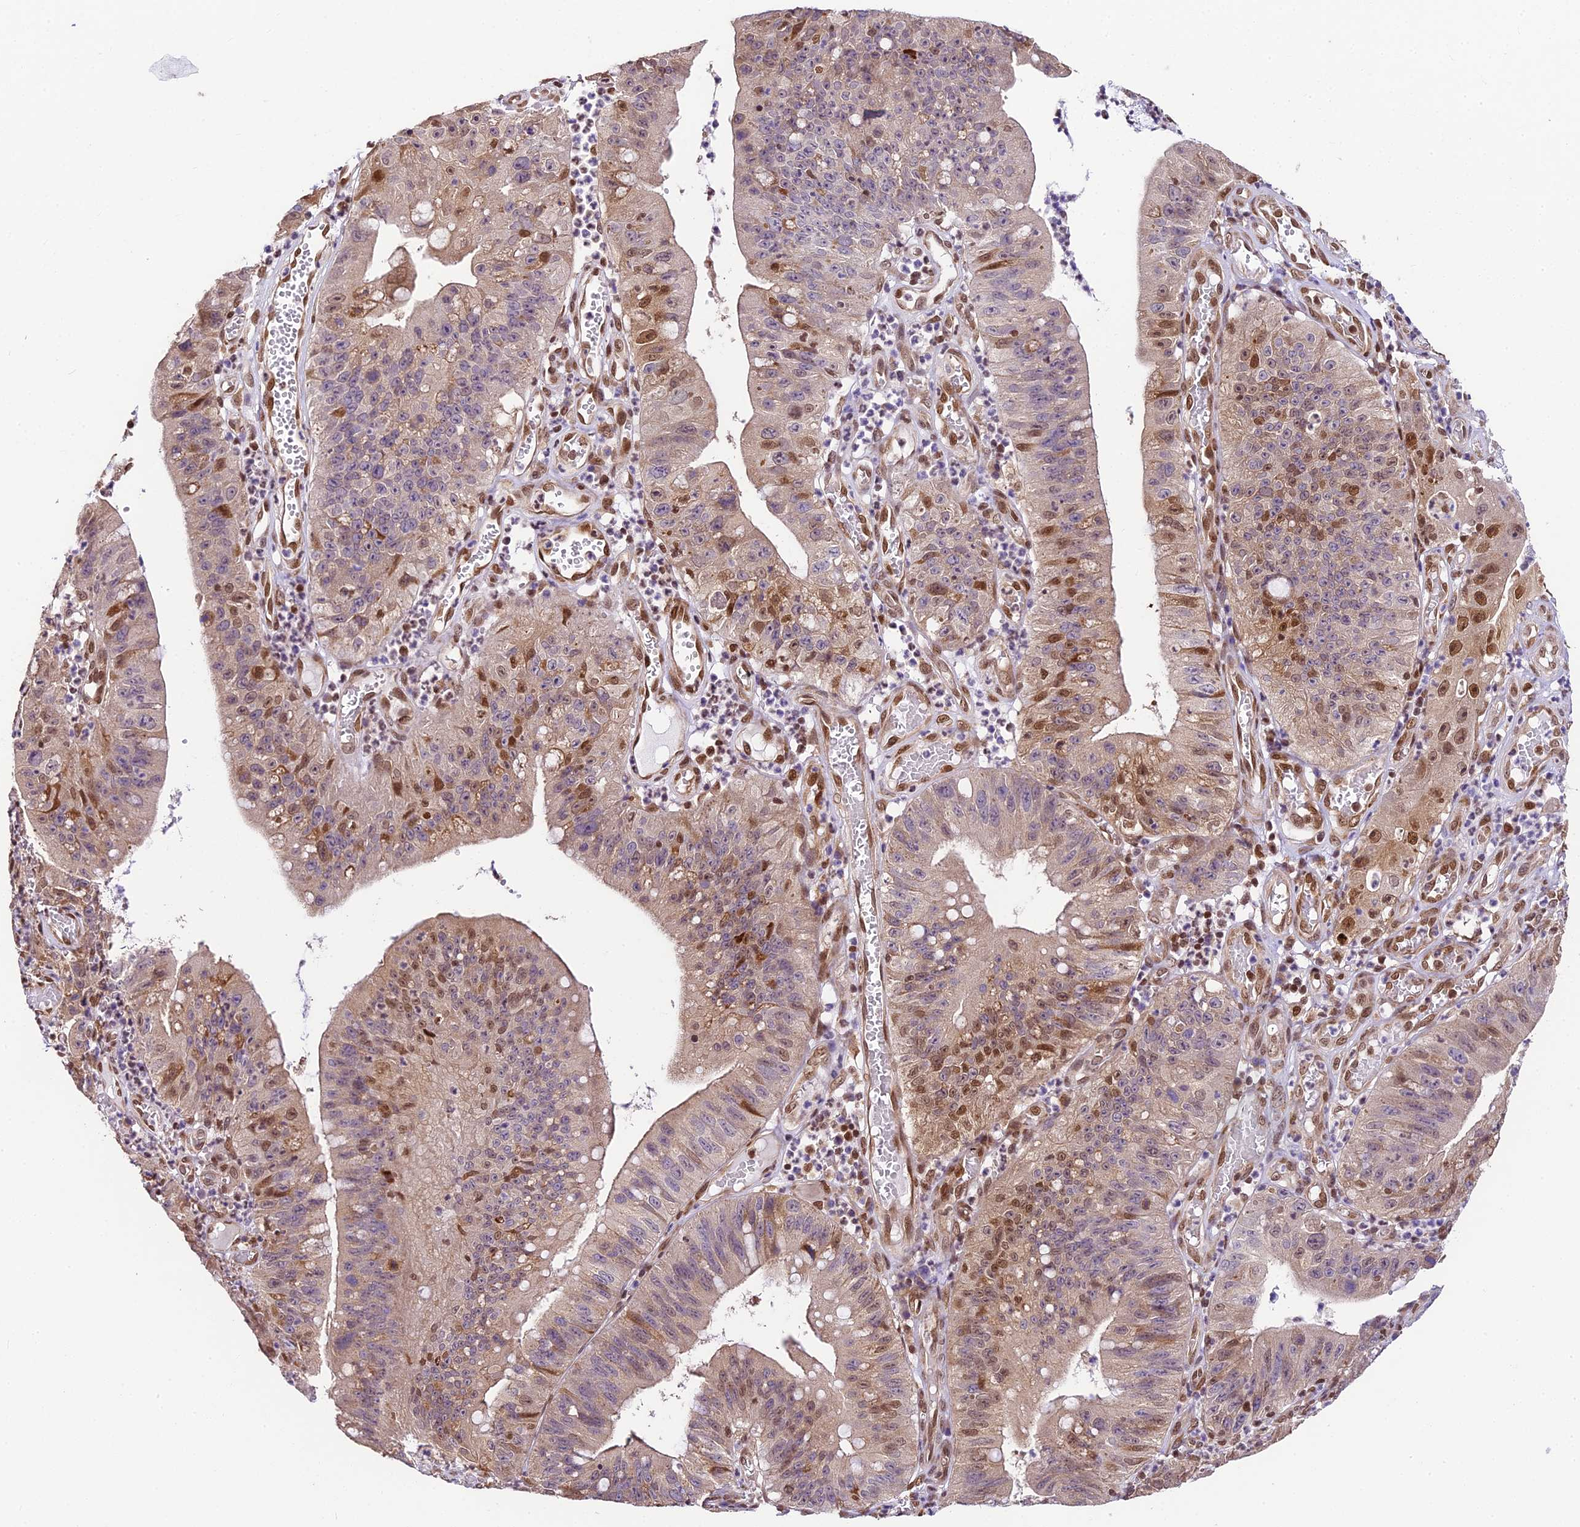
{"staining": {"intensity": "moderate", "quantity": "25%-75%", "location": "nuclear"}, "tissue": "stomach cancer", "cell_type": "Tumor cells", "image_type": "cancer", "snomed": [{"axis": "morphology", "description": "Adenocarcinoma, NOS"}, {"axis": "topography", "description": "Stomach"}], "caption": "Immunohistochemistry image of human stomach cancer (adenocarcinoma) stained for a protein (brown), which displays medium levels of moderate nuclear expression in about 25%-75% of tumor cells.", "gene": "TRIM22", "patient": {"sex": "male", "age": 59}}